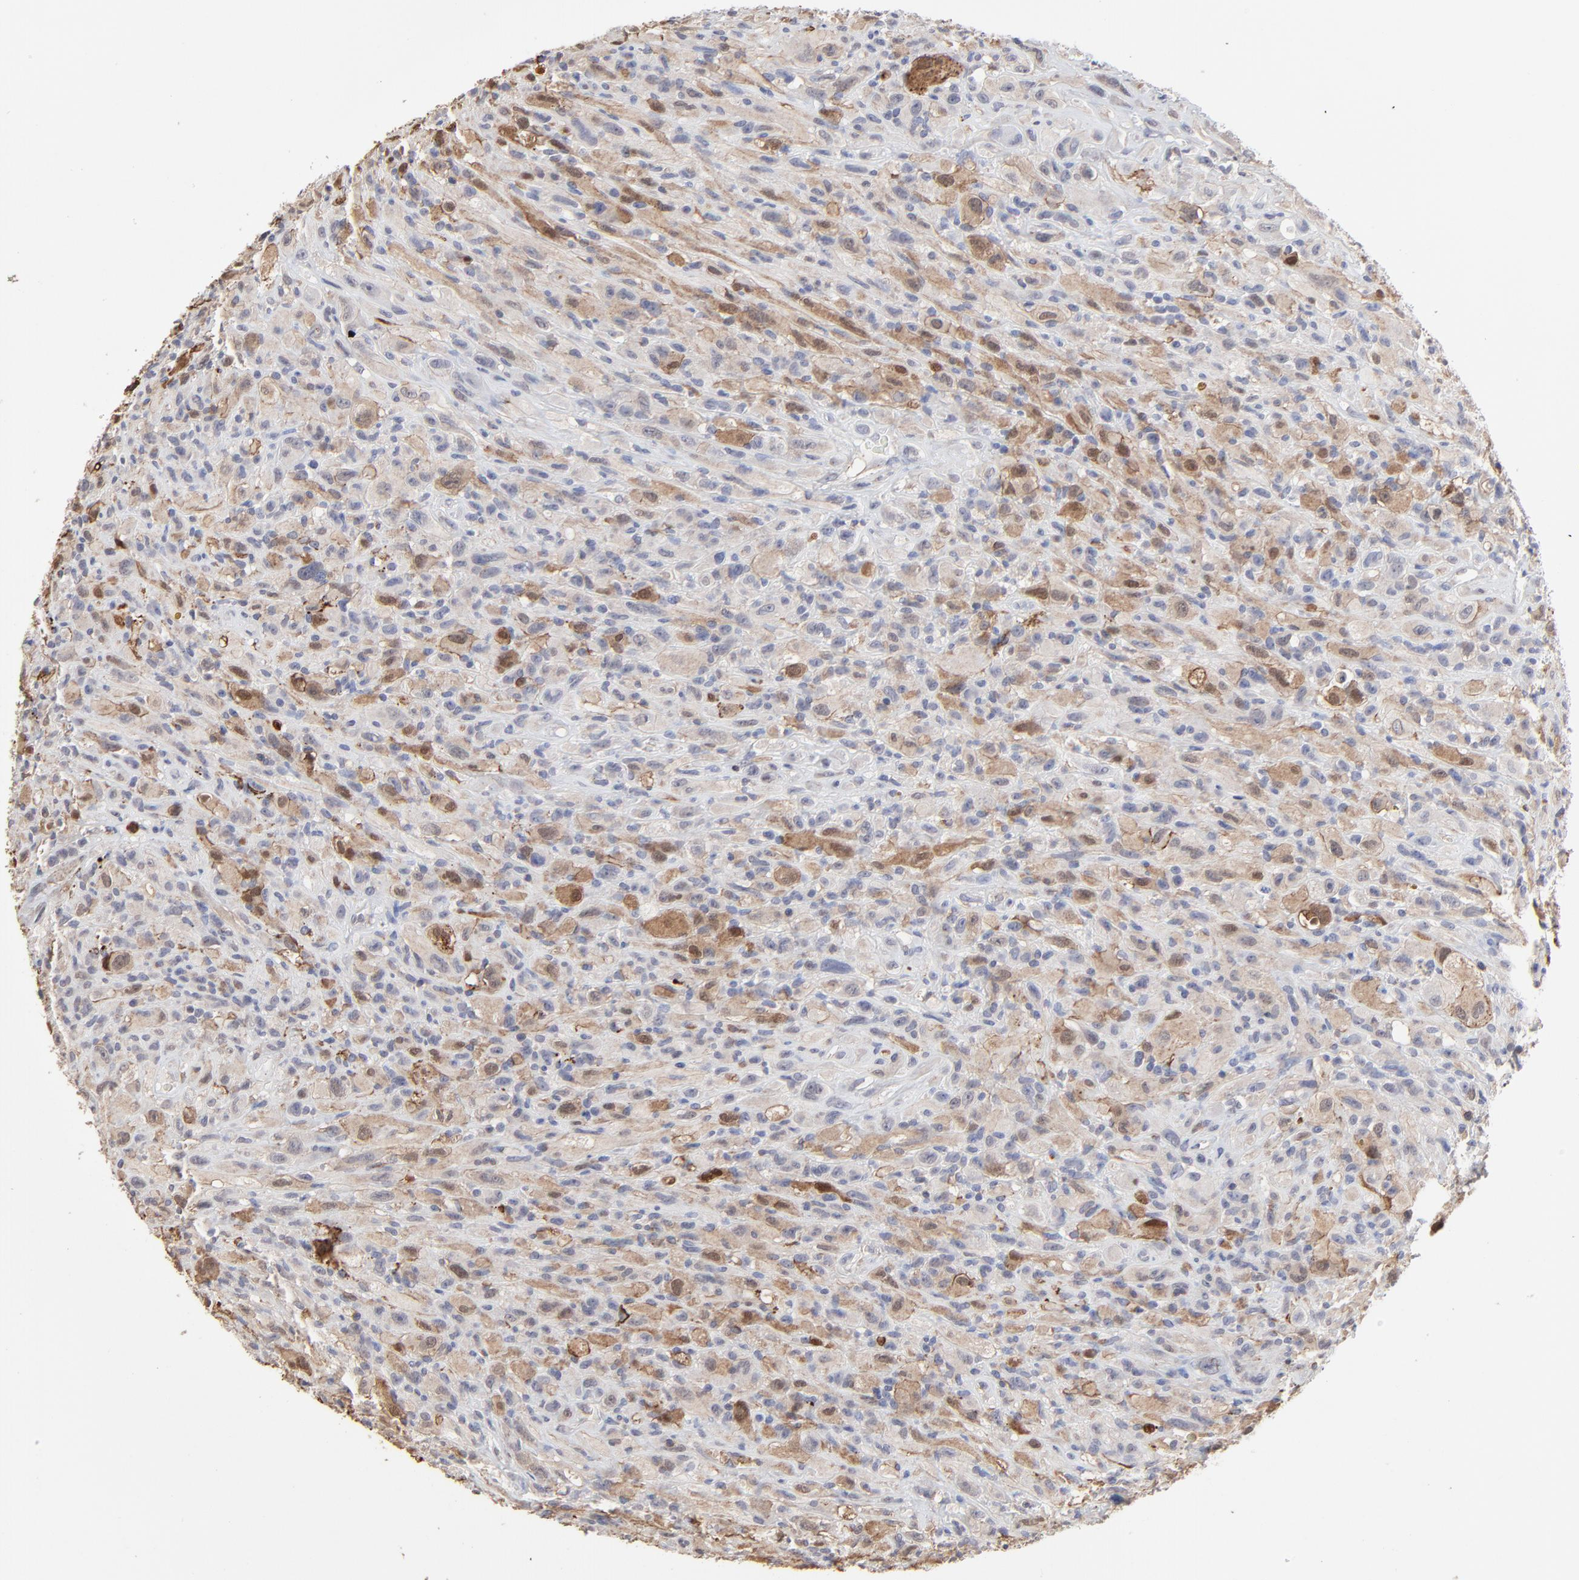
{"staining": {"intensity": "weak", "quantity": "25%-75%", "location": "cytoplasmic/membranous,nuclear"}, "tissue": "glioma", "cell_type": "Tumor cells", "image_type": "cancer", "snomed": [{"axis": "morphology", "description": "Glioma, malignant, High grade"}, {"axis": "topography", "description": "Brain"}], "caption": "Glioma tissue demonstrates weak cytoplasmic/membranous and nuclear staining in approximately 25%-75% of tumor cells", "gene": "SLC6A14", "patient": {"sex": "male", "age": 48}}